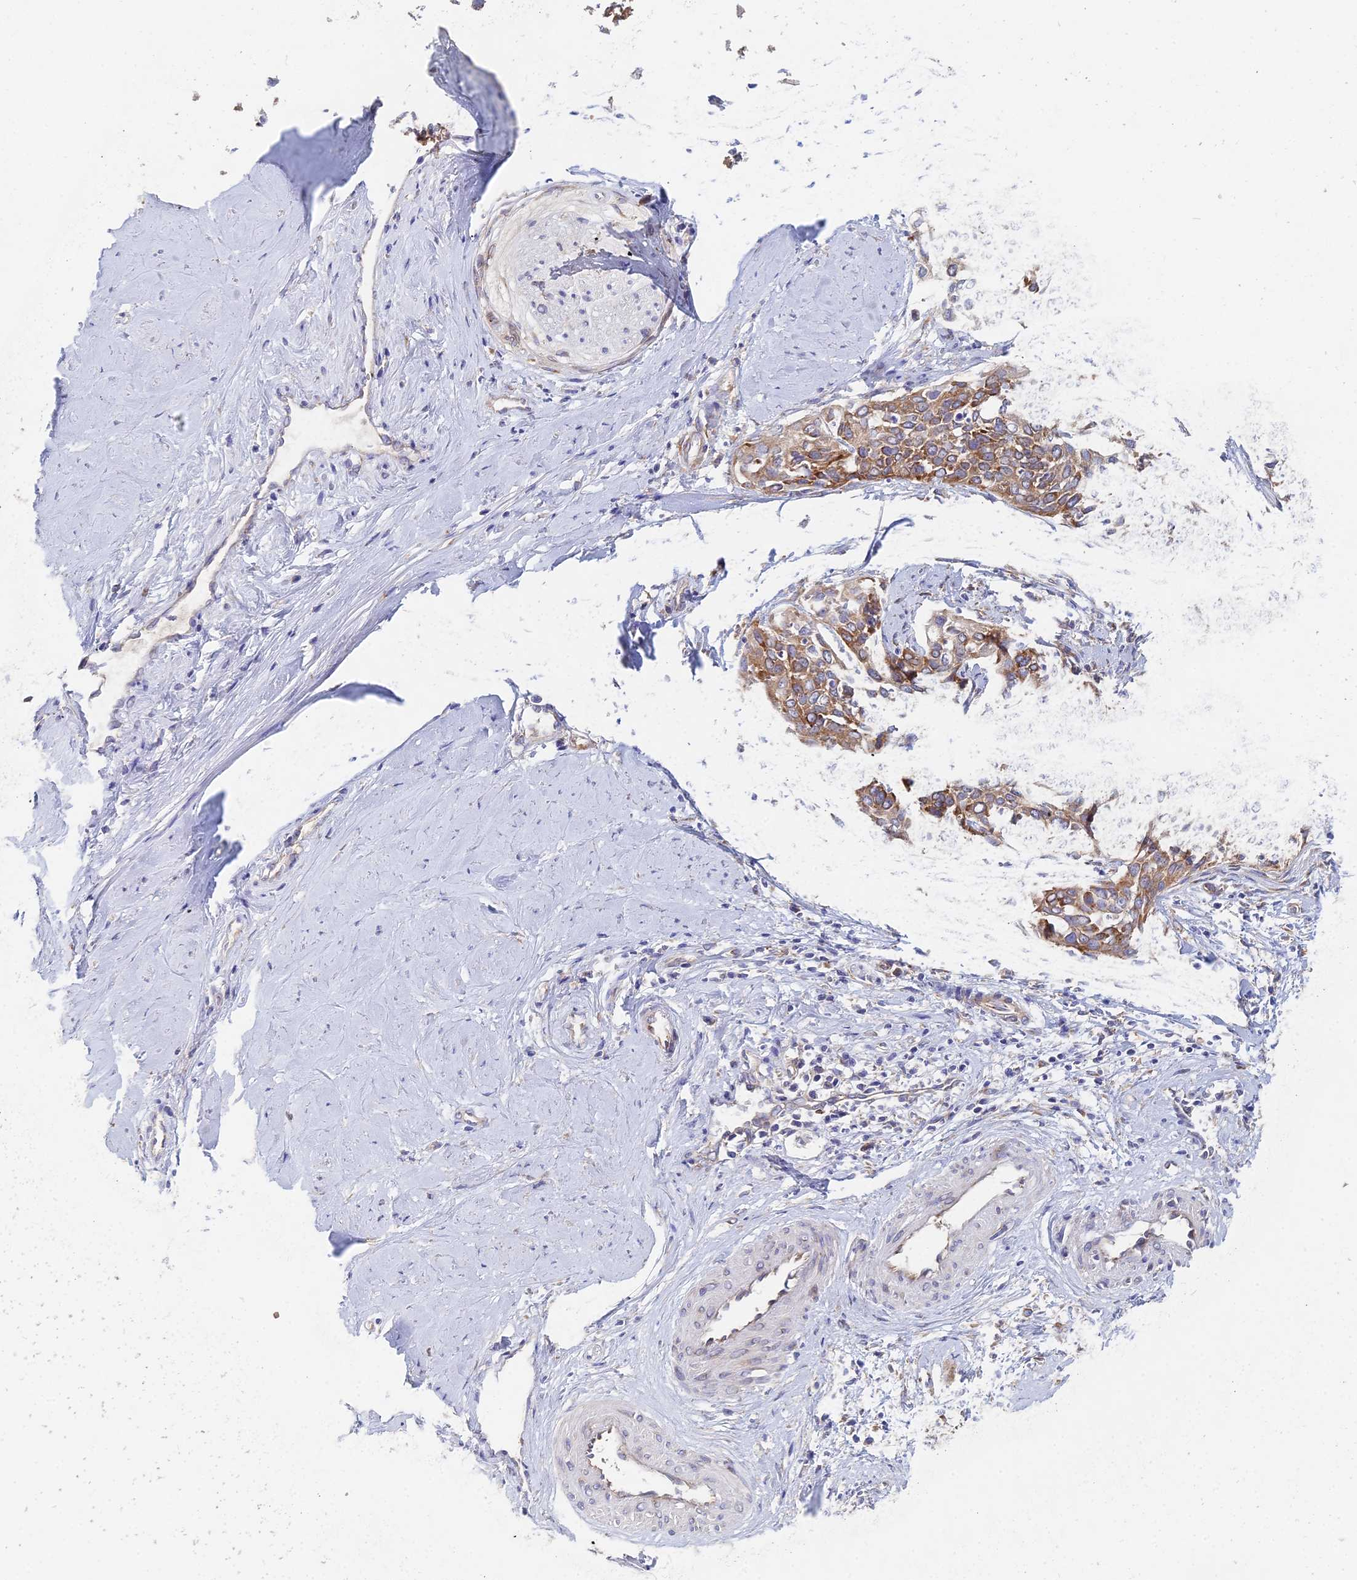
{"staining": {"intensity": "weak", "quantity": ">75%", "location": "cytoplasmic/membranous"}, "tissue": "cervical cancer", "cell_type": "Tumor cells", "image_type": "cancer", "snomed": [{"axis": "morphology", "description": "Squamous cell carcinoma, NOS"}, {"axis": "topography", "description": "Cervix"}], "caption": "A brown stain shows weak cytoplasmic/membranous staining of a protein in cervical cancer tumor cells.", "gene": "ELOF1", "patient": {"sex": "female", "age": 44}}